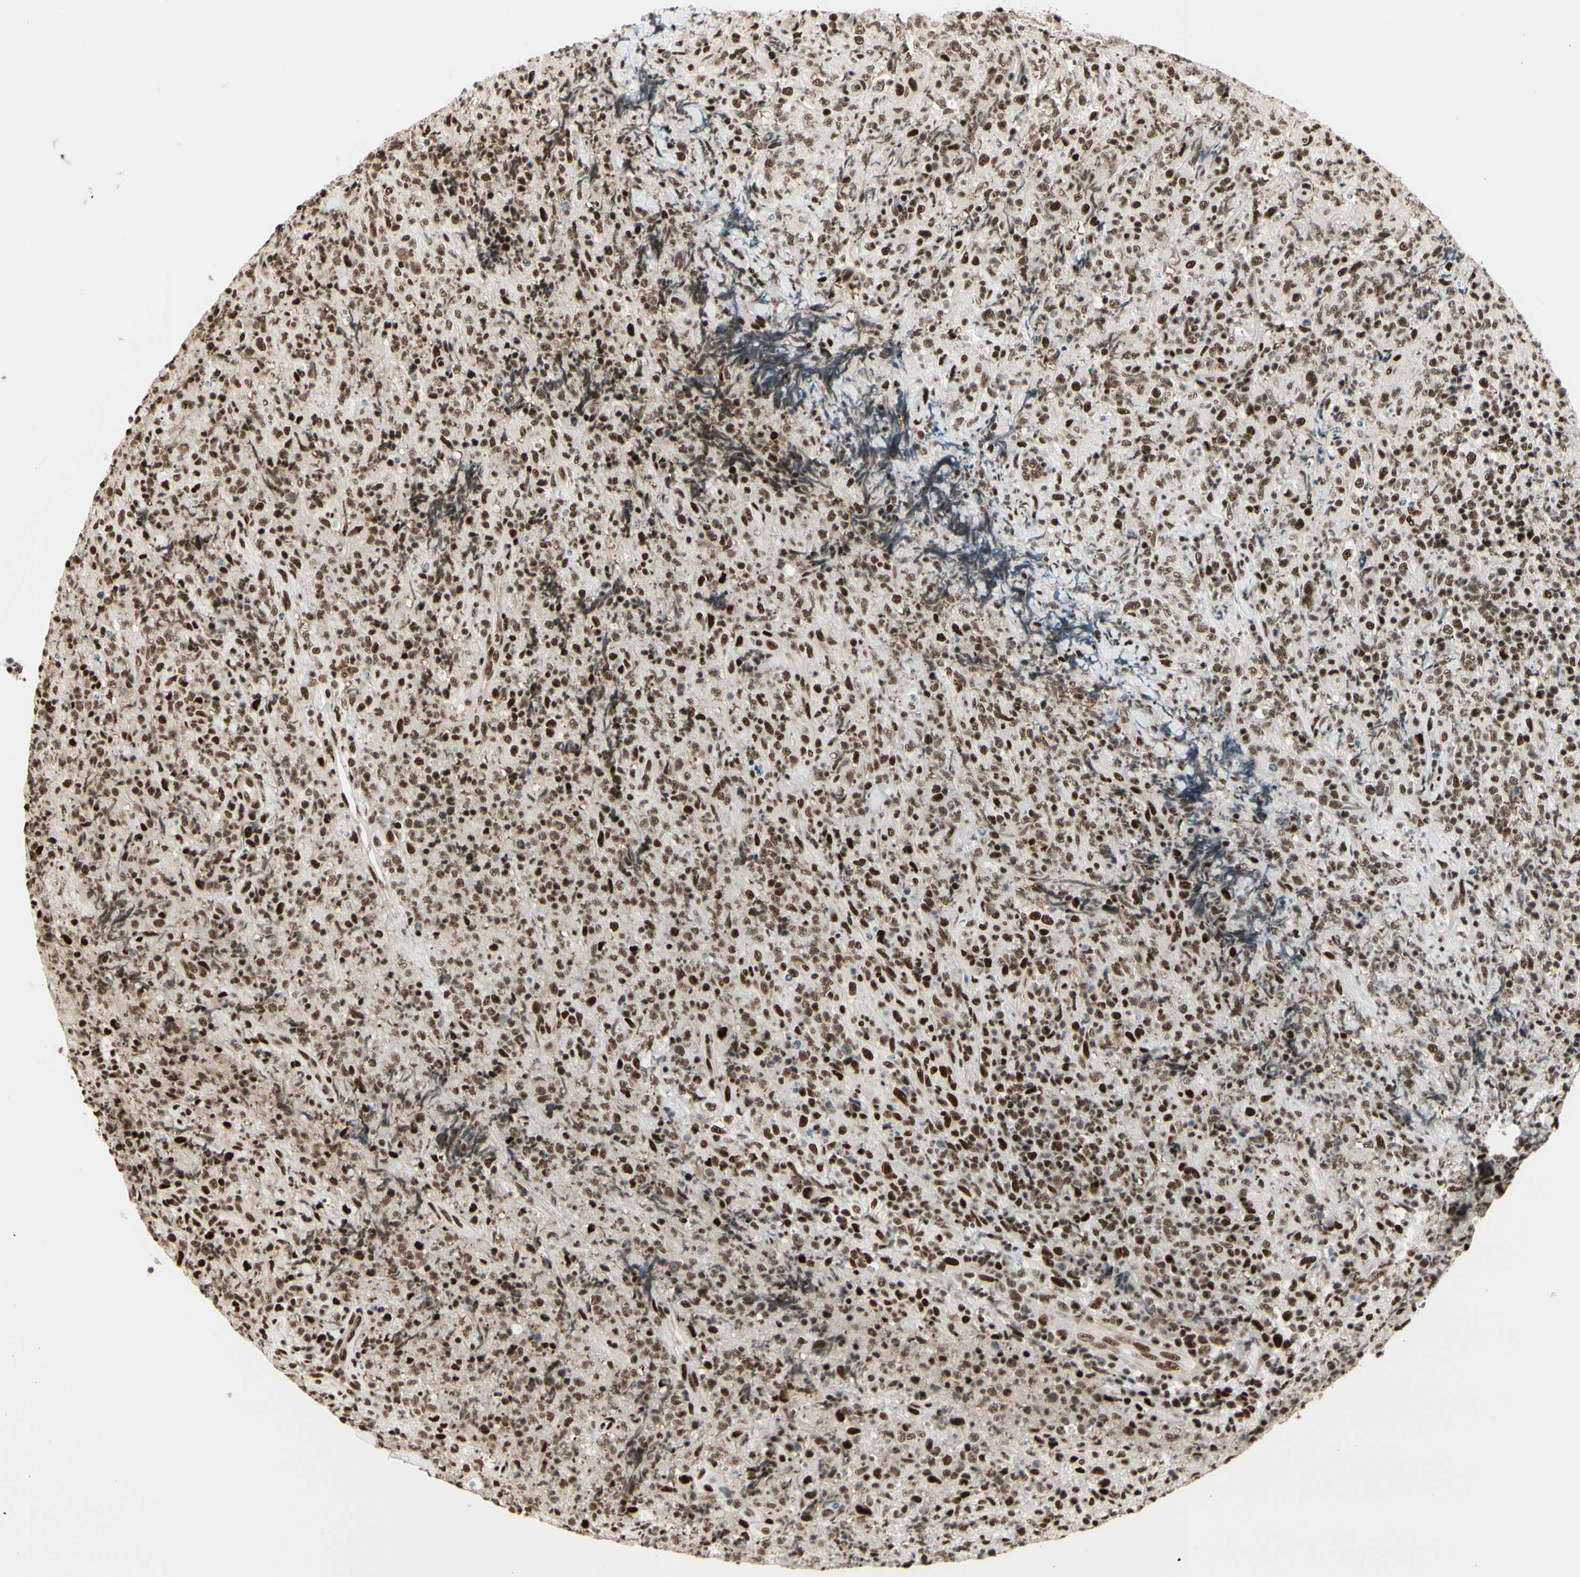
{"staining": {"intensity": "strong", "quantity": ">75%", "location": "nuclear"}, "tissue": "lymphoma", "cell_type": "Tumor cells", "image_type": "cancer", "snomed": [{"axis": "morphology", "description": "Malignant lymphoma, non-Hodgkin's type, High grade"}, {"axis": "topography", "description": "Tonsil"}], "caption": "Protein analysis of lymphoma tissue demonstrates strong nuclear expression in about >75% of tumor cells.", "gene": "HEXIM1", "patient": {"sex": "female", "age": 36}}